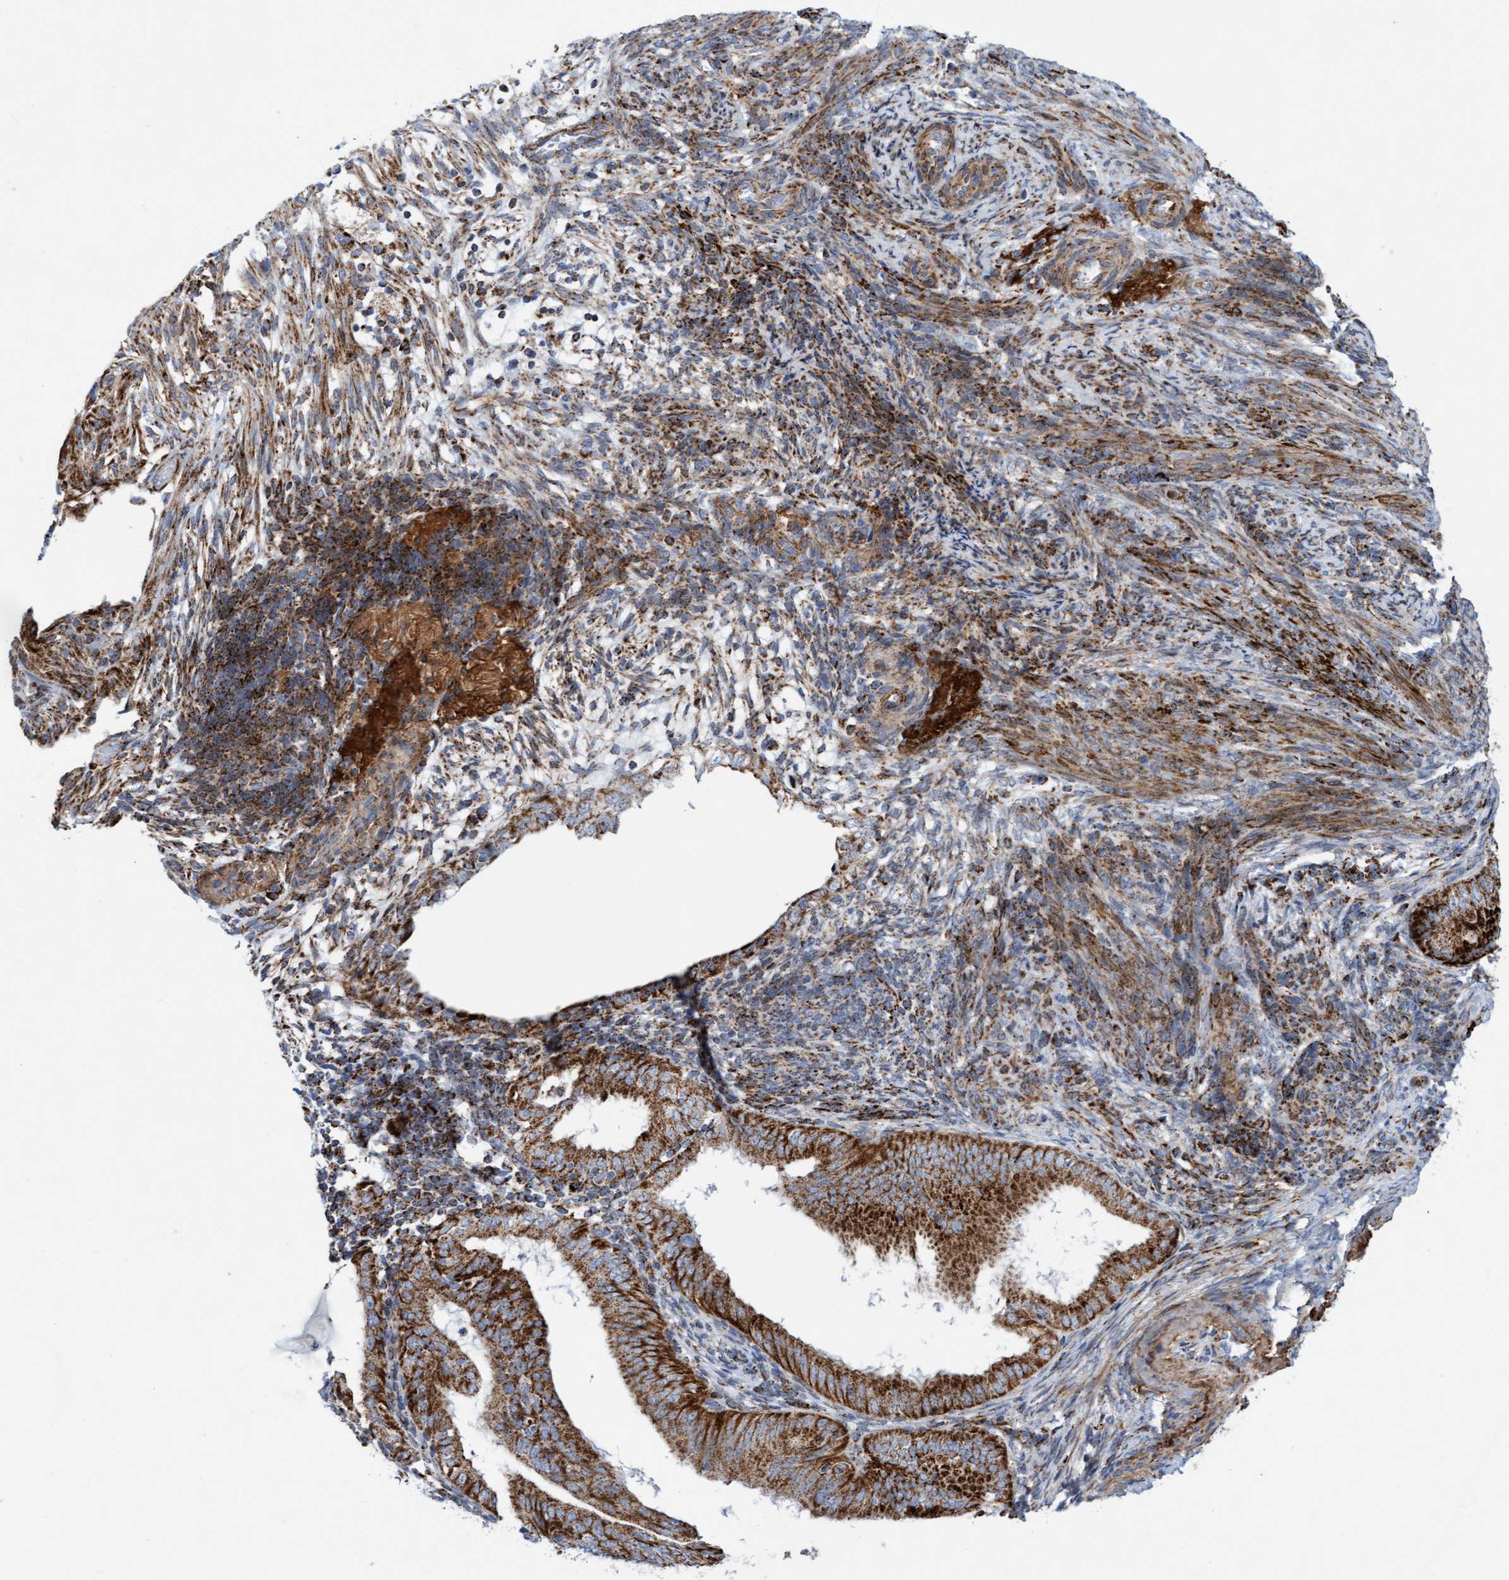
{"staining": {"intensity": "strong", "quantity": ">75%", "location": "cytoplasmic/membranous"}, "tissue": "endometrial cancer", "cell_type": "Tumor cells", "image_type": "cancer", "snomed": [{"axis": "morphology", "description": "Adenocarcinoma, NOS"}, {"axis": "topography", "description": "Endometrium"}], "caption": "Strong cytoplasmic/membranous expression is present in about >75% of tumor cells in endometrial adenocarcinoma.", "gene": "GGTA1", "patient": {"sex": "female", "age": 58}}